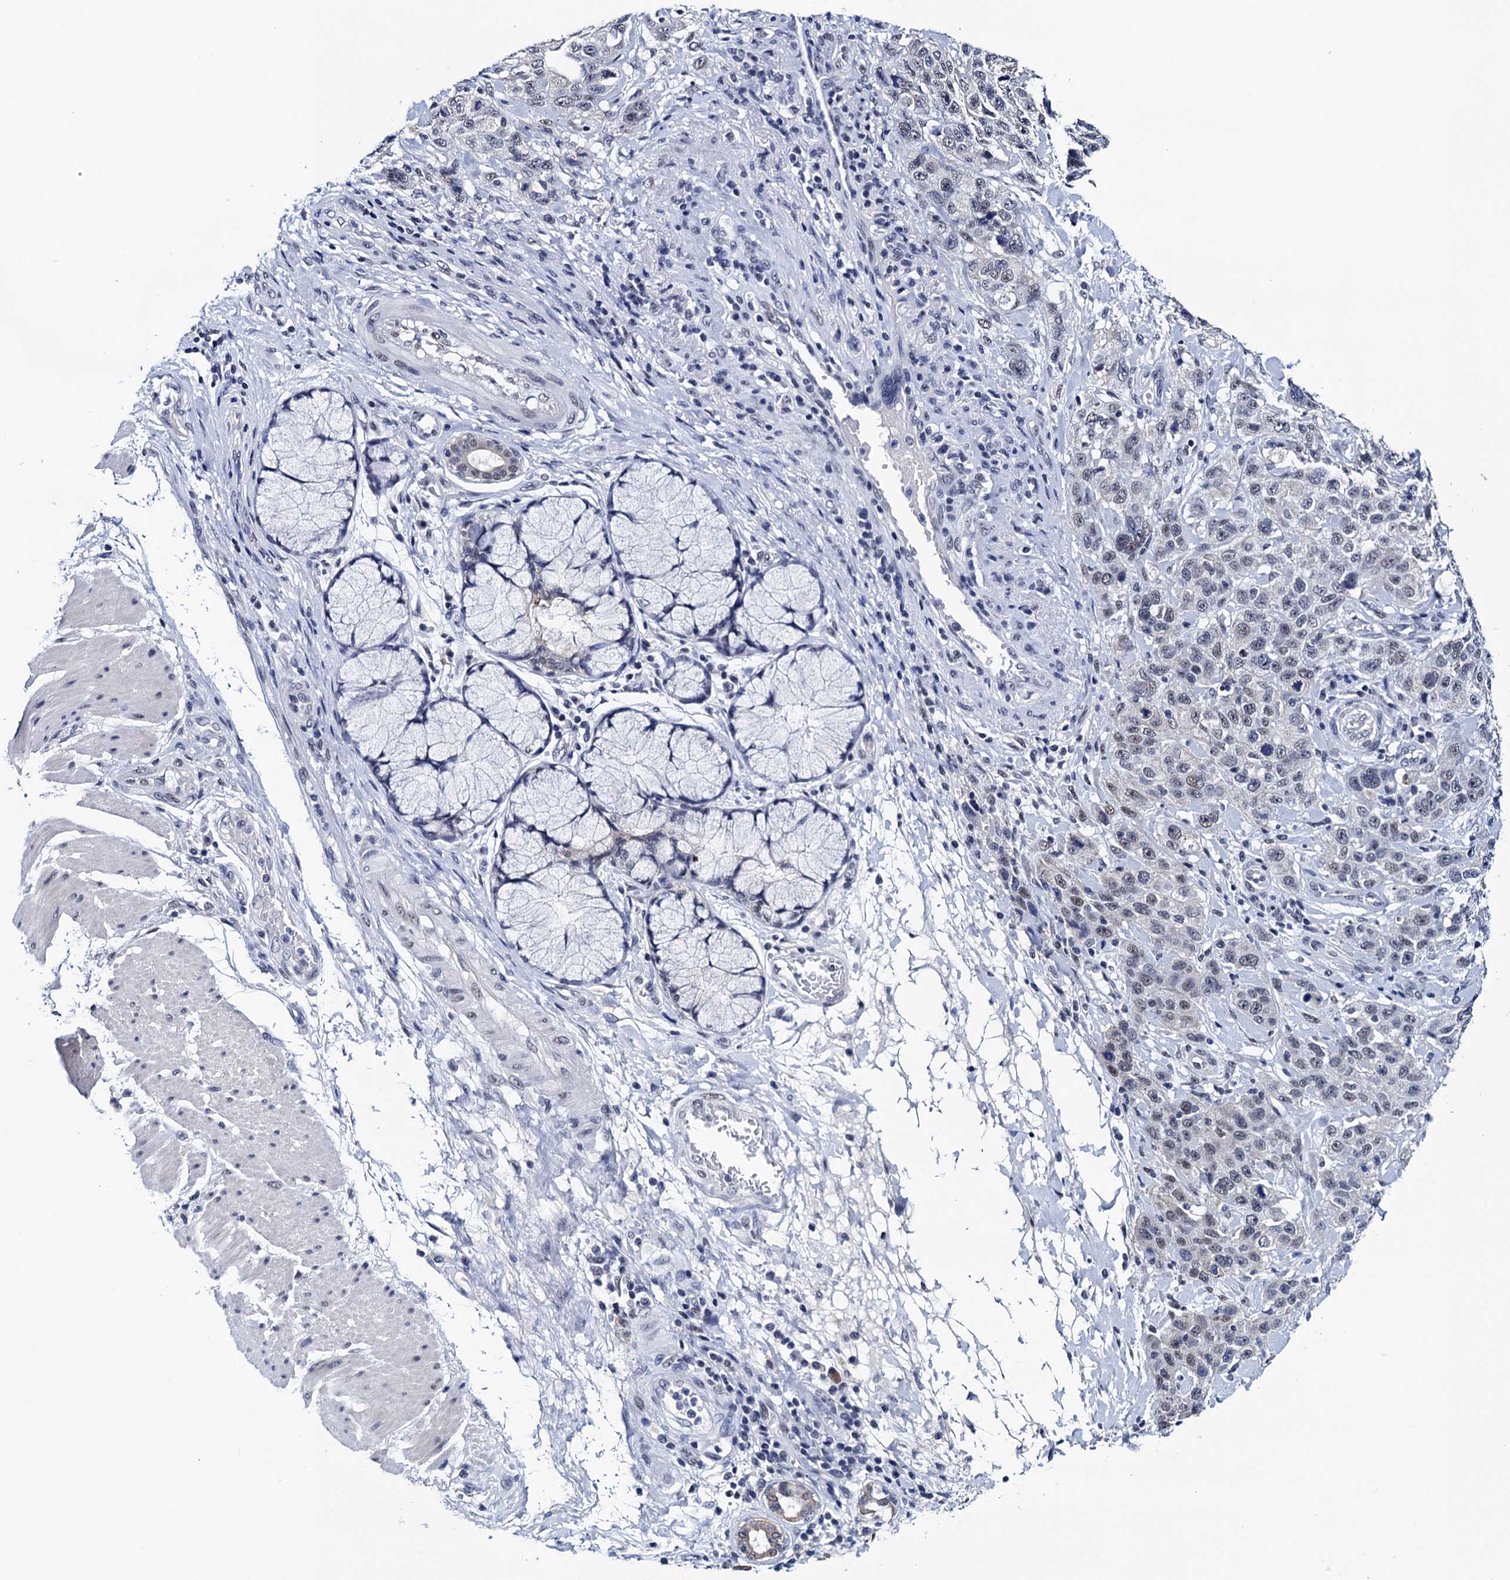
{"staining": {"intensity": "weak", "quantity": "<25%", "location": "nuclear"}, "tissue": "stomach cancer", "cell_type": "Tumor cells", "image_type": "cancer", "snomed": [{"axis": "morphology", "description": "Adenocarcinoma, NOS"}, {"axis": "topography", "description": "Stomach"}], "caption": "DAB (3,3'-diaminobenzidine) immunohistochemical staining of stomach cancer (adenocarcinoma) demonstrates no significant positivity in tumor cells.", "gene": "FNBP4", "patient": {"sex": "male", "age": 48}}